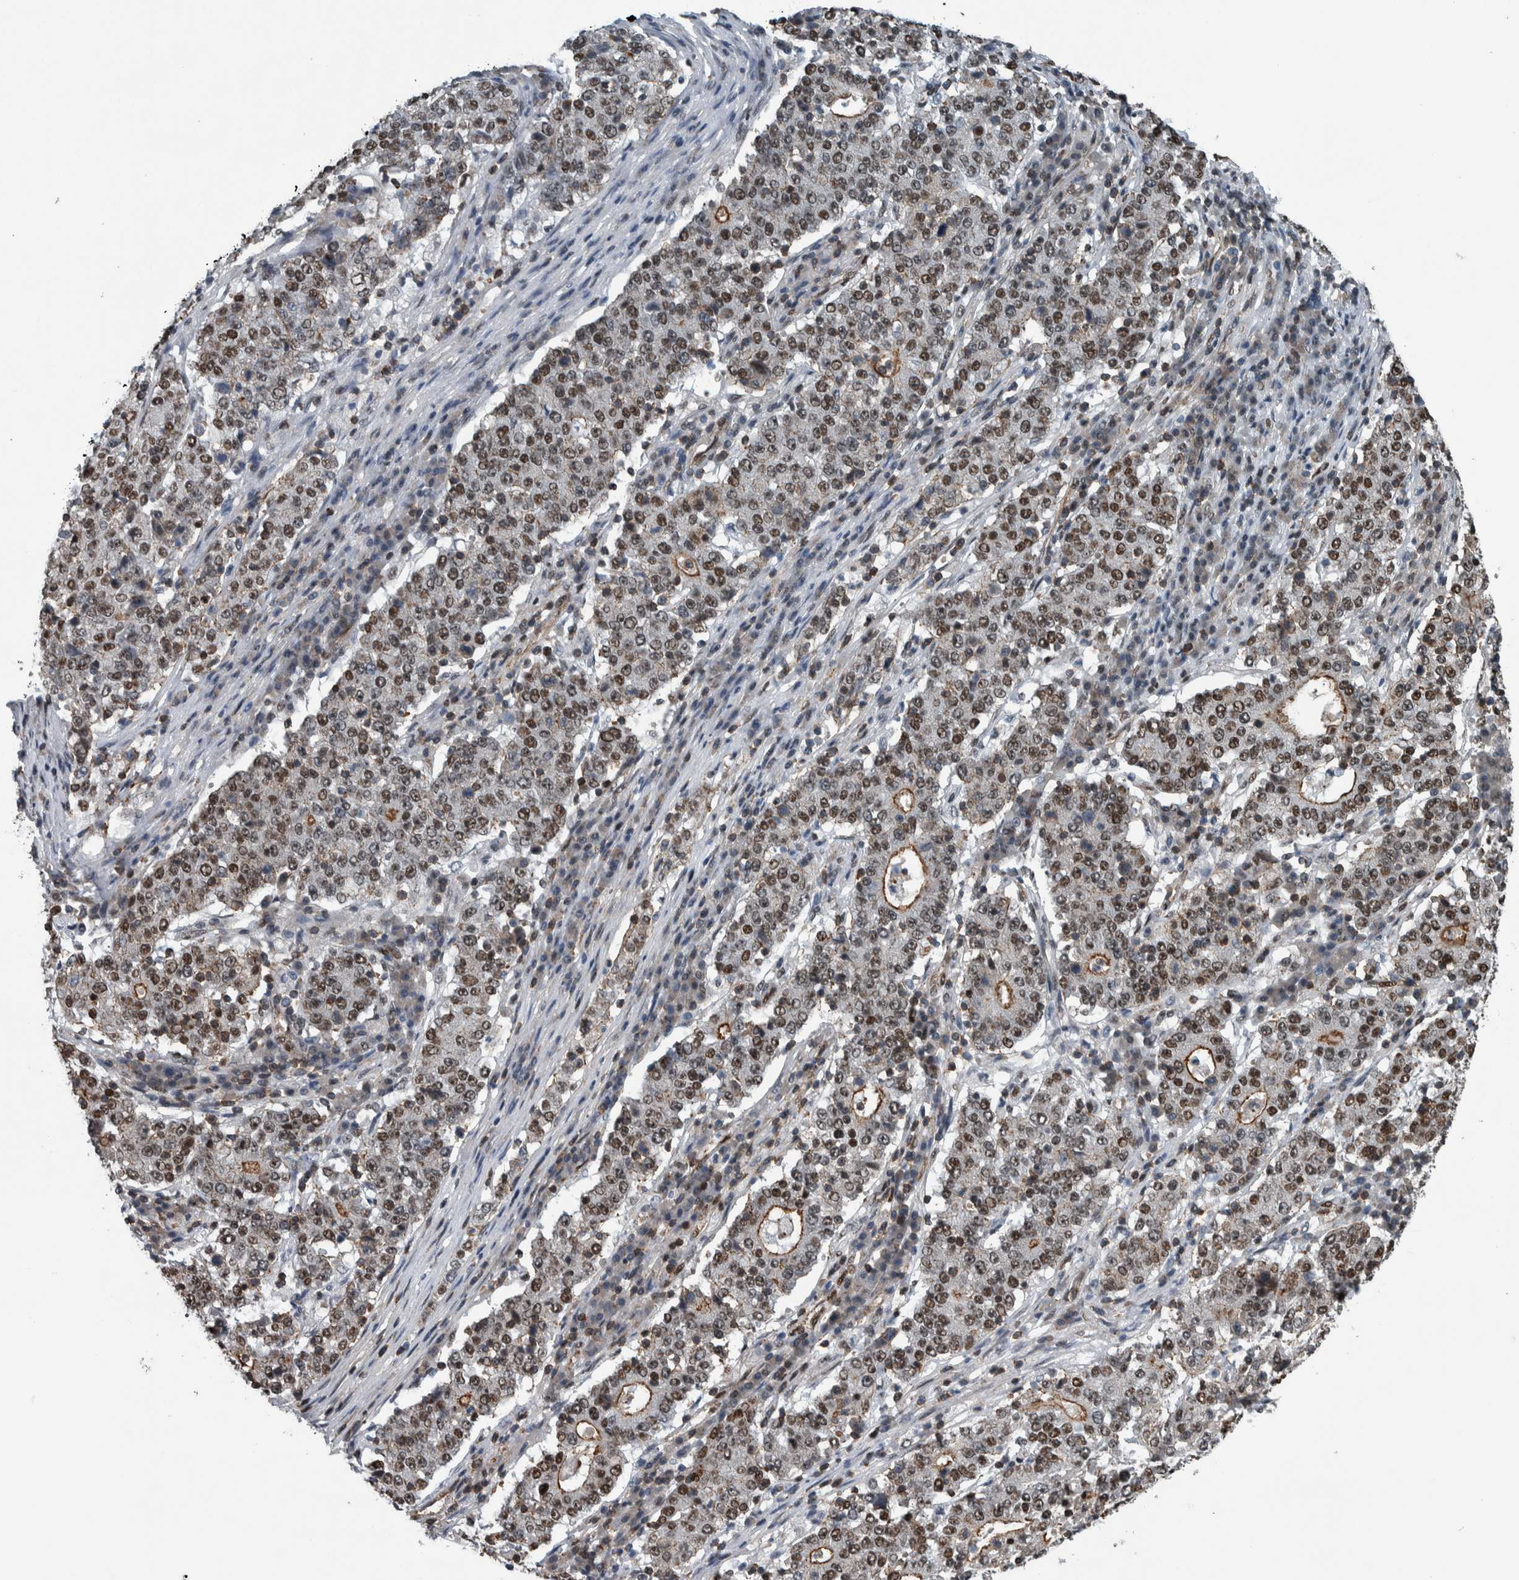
{"staining": {"intensity": "moderate", "quantity": ">75%", "location": "nuclear"}, "tissue": "stomach cancer", "cell_type": "Tumor cells", "image_type": "cancer", "snomed": [{"axis": "morphology", "description": "Adenocarcinoma, NOS"}, {"axis": "topography", "description": "Stomach"}], "caption": "This is an image of IHC staining of stomach cancer (adenocarcinoma), which shows moderate staining in the nuclear of tumor cells.", "gene": "FAM135B", "patient": {"sex": "male", "age": 59}}